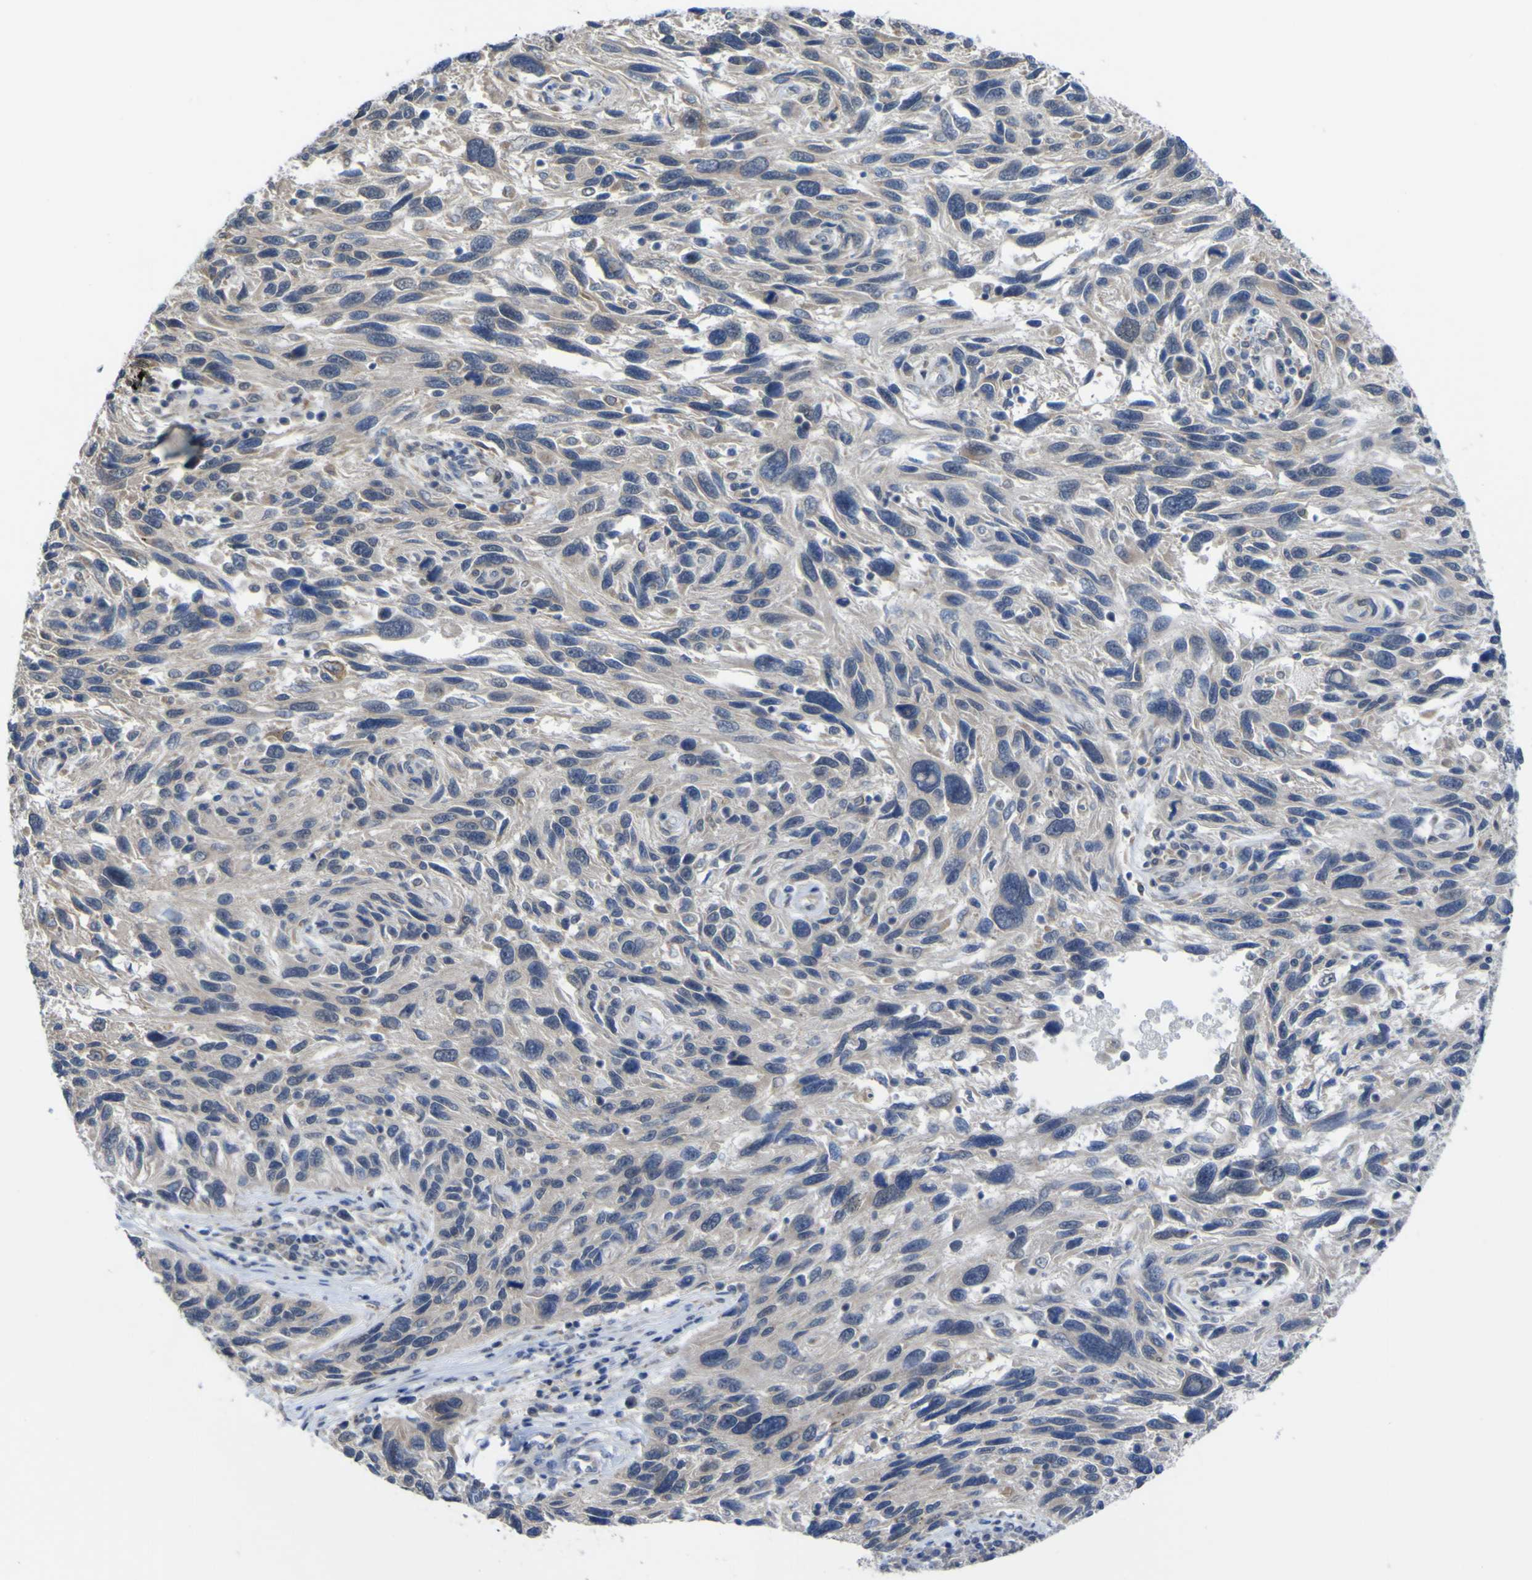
{"staining": {"intensity": "negative", "quantity": "none", "location": "none"}, "tissue": "melanoma", "cell_type": "Tumor cells", "image_type": "cancer", "snomed": [{"axis": "morphology", "description": "Malignant melanoma, NOS"}, {"axis": "topography", "description": "Skin"}], "caption": "There is no significant positivity in tumor cells of melanoma.", "gene": "TNFRSF11A", "patient": {"sex": "male", "age": 53}}